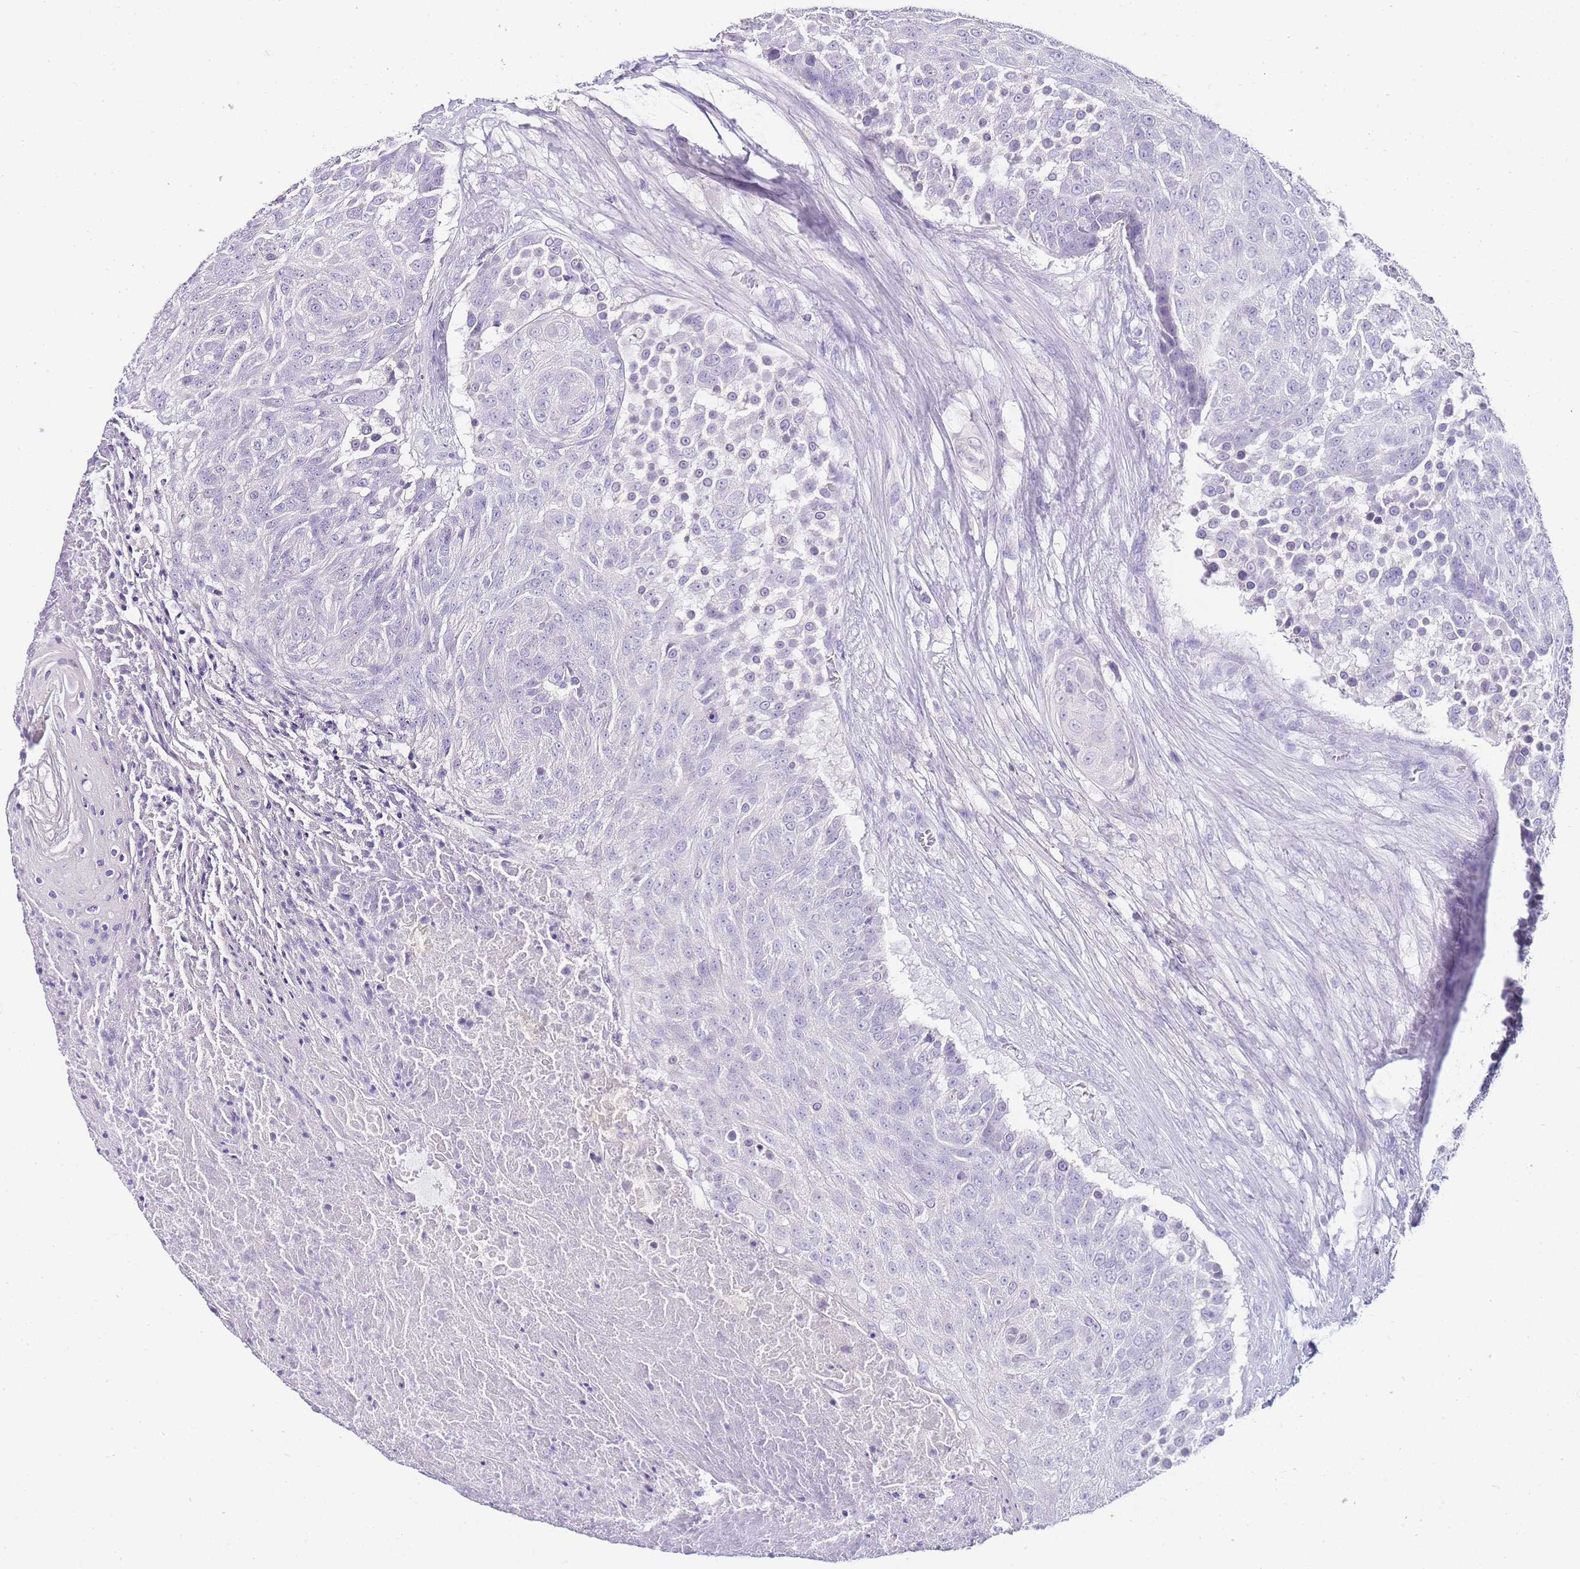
{"staining": {"intensity": "negative", "quantity": "none", "location": "none"}, "tissue": "urothelial cancer", "cell_type": "Tumor cells", "image_type": "cancer", "snomed": [{"axis": "morphology", "description": "Urothelial carcinoma, High grade"}, {"axis": "topography", "description": "Urinary bladder"}], "caption": "Urothelial cancer was stained to show a protein in brown. There is no significant expression in tumor cells. Nuclei are stained in blue.", "gene": "DPP4", "patient": {"sex": "female", "age": 63}}